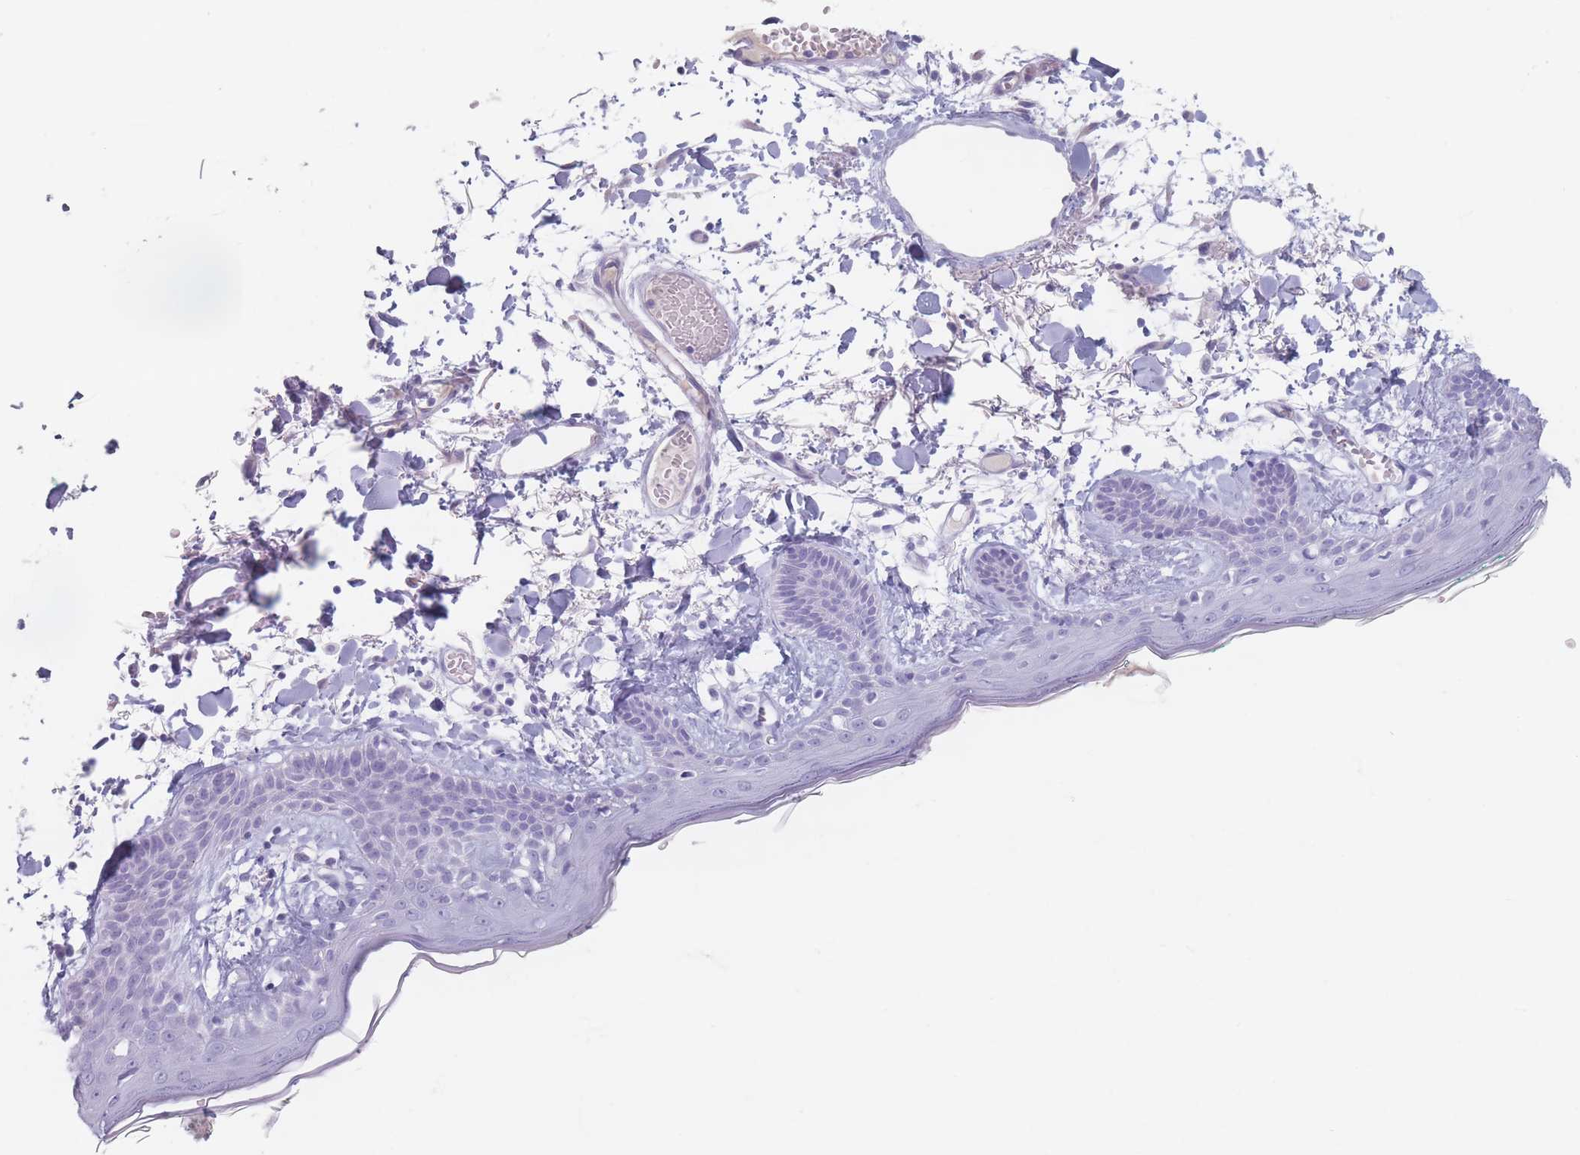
{"staining": {"intensity": "negative", "quantity": "none", "location": "none"}, "tissue": "skin", "cell_type": "Fibroblasts", "image_type": "normal", "snomed": [{"axis": "morphology", "description": "Normal tissue, NOS"}, {"axis": "topography", "description": "Skin"}], "caption": "The photomicrograph displays no staining of fibroblasts in benign skin.", "gene": "PIGM", "patient": {"sex": "male", "age": 79}}